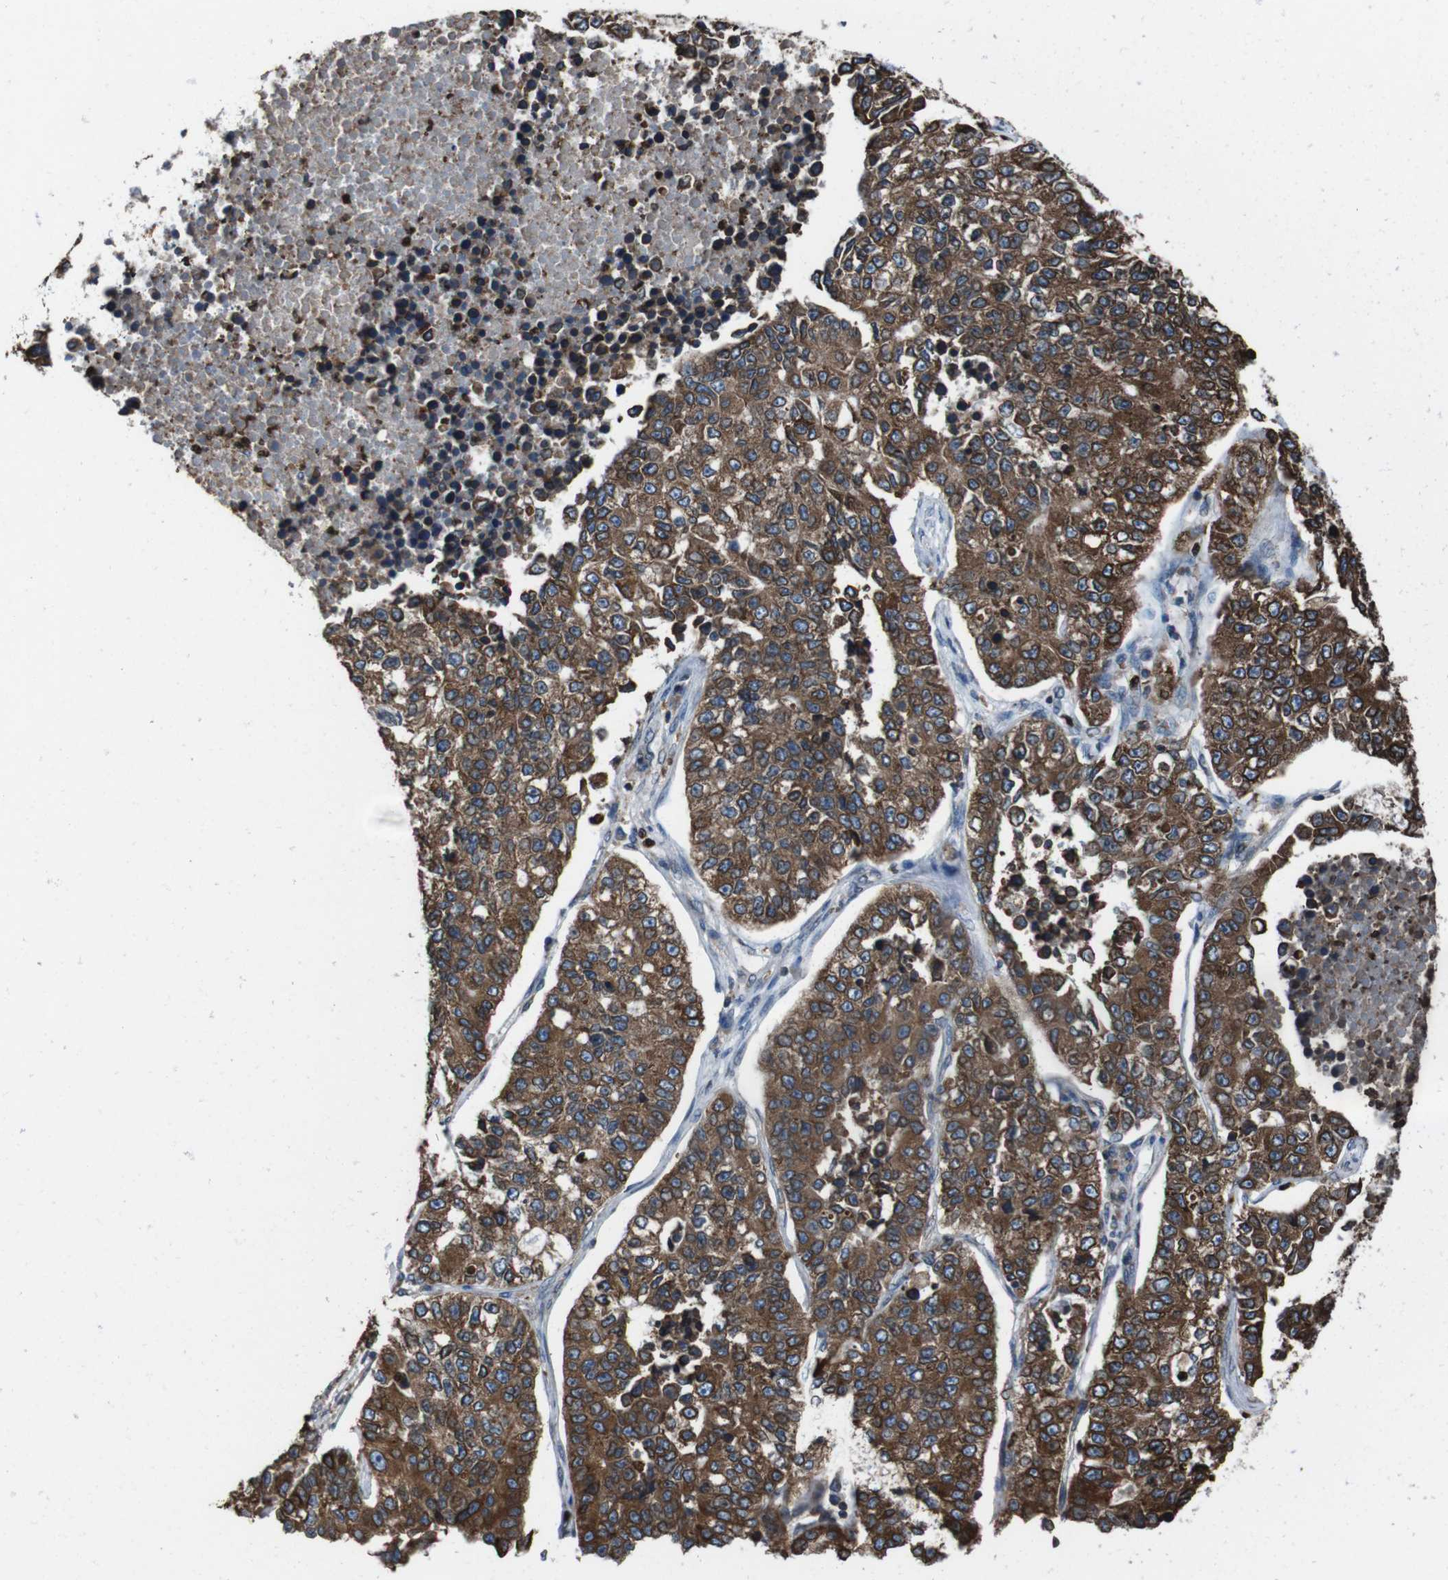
{"staining": {"intensity": "moderate", "quantity": ">75%", "location": "cytoplasmic/membranous"}, "tissue": "lung cancer", "cell_type": "Tumor cells", "image_type": "cancer", "snomed": [{"axis": "morphology", "description": "Adenocarcinoma, NOS"}, {"axis": "topography", "description": "Lung"}], "caption": "Lung cancer (adenocarcinoma) stained with immunohistochemistry (IHC) exhibits moderate cytoplasmic/membranous staining in about >75% of tumor cells.", "gene": "APMAP", "patient": {"sex": "male", "age": 49}}